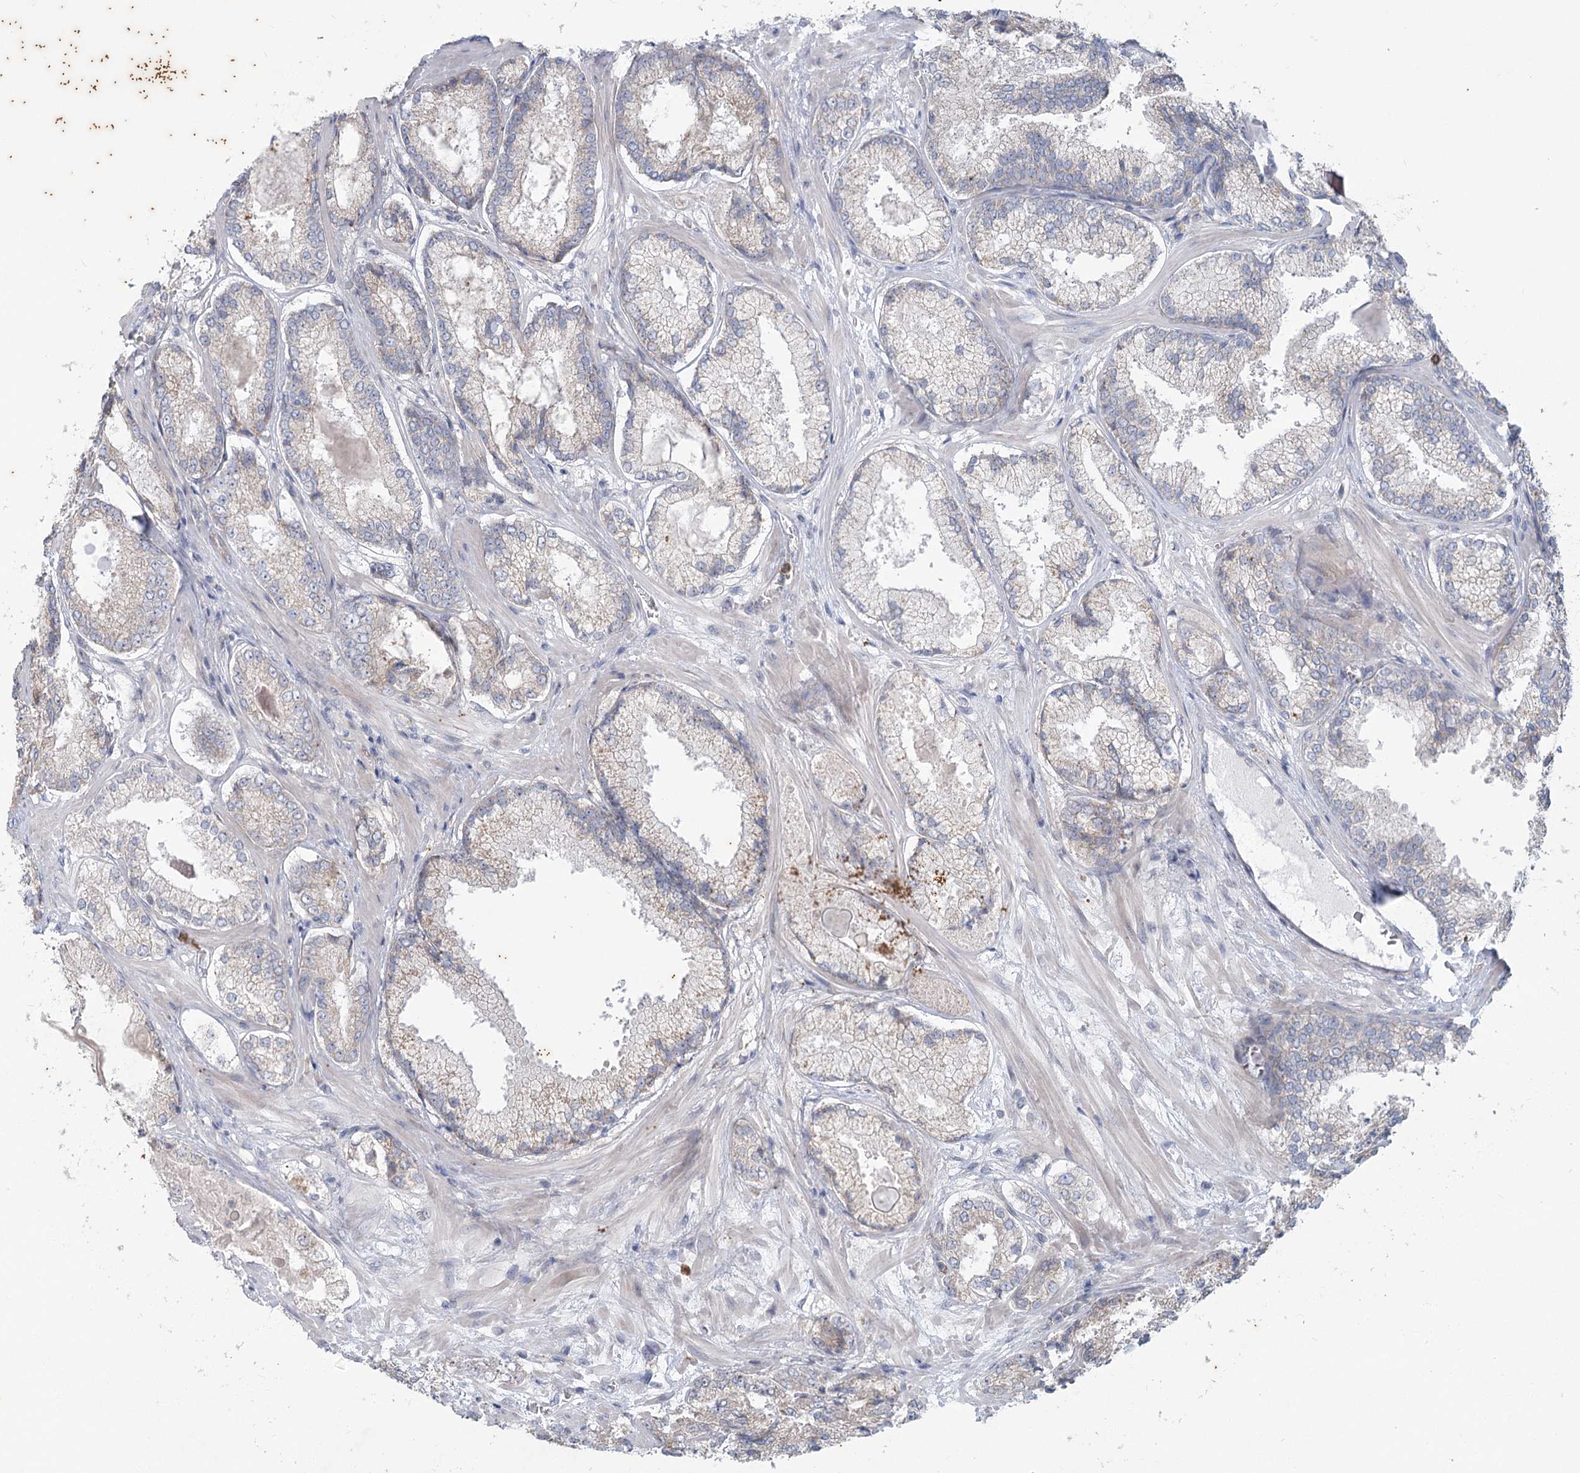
{"staining": {"intensity": "negative", "quantity": "none", "location": "none"}, "tissue": "prostate cancer", "cell_type": "Tumor cells", "image_type": "cancer", "snomed": [{"axis": "morphology", "description": "Adenocarcinoma, Low grade"}, {"axis": "topography", "description": "Prostate"}], "caption": "The IHC micrograph has no significant expression in tumor cells of adenocarcinoma (low-grade) (prostate) tissue.", "gene": "PLA2G12A", "patient": {"sex": "male", "age": 74}}